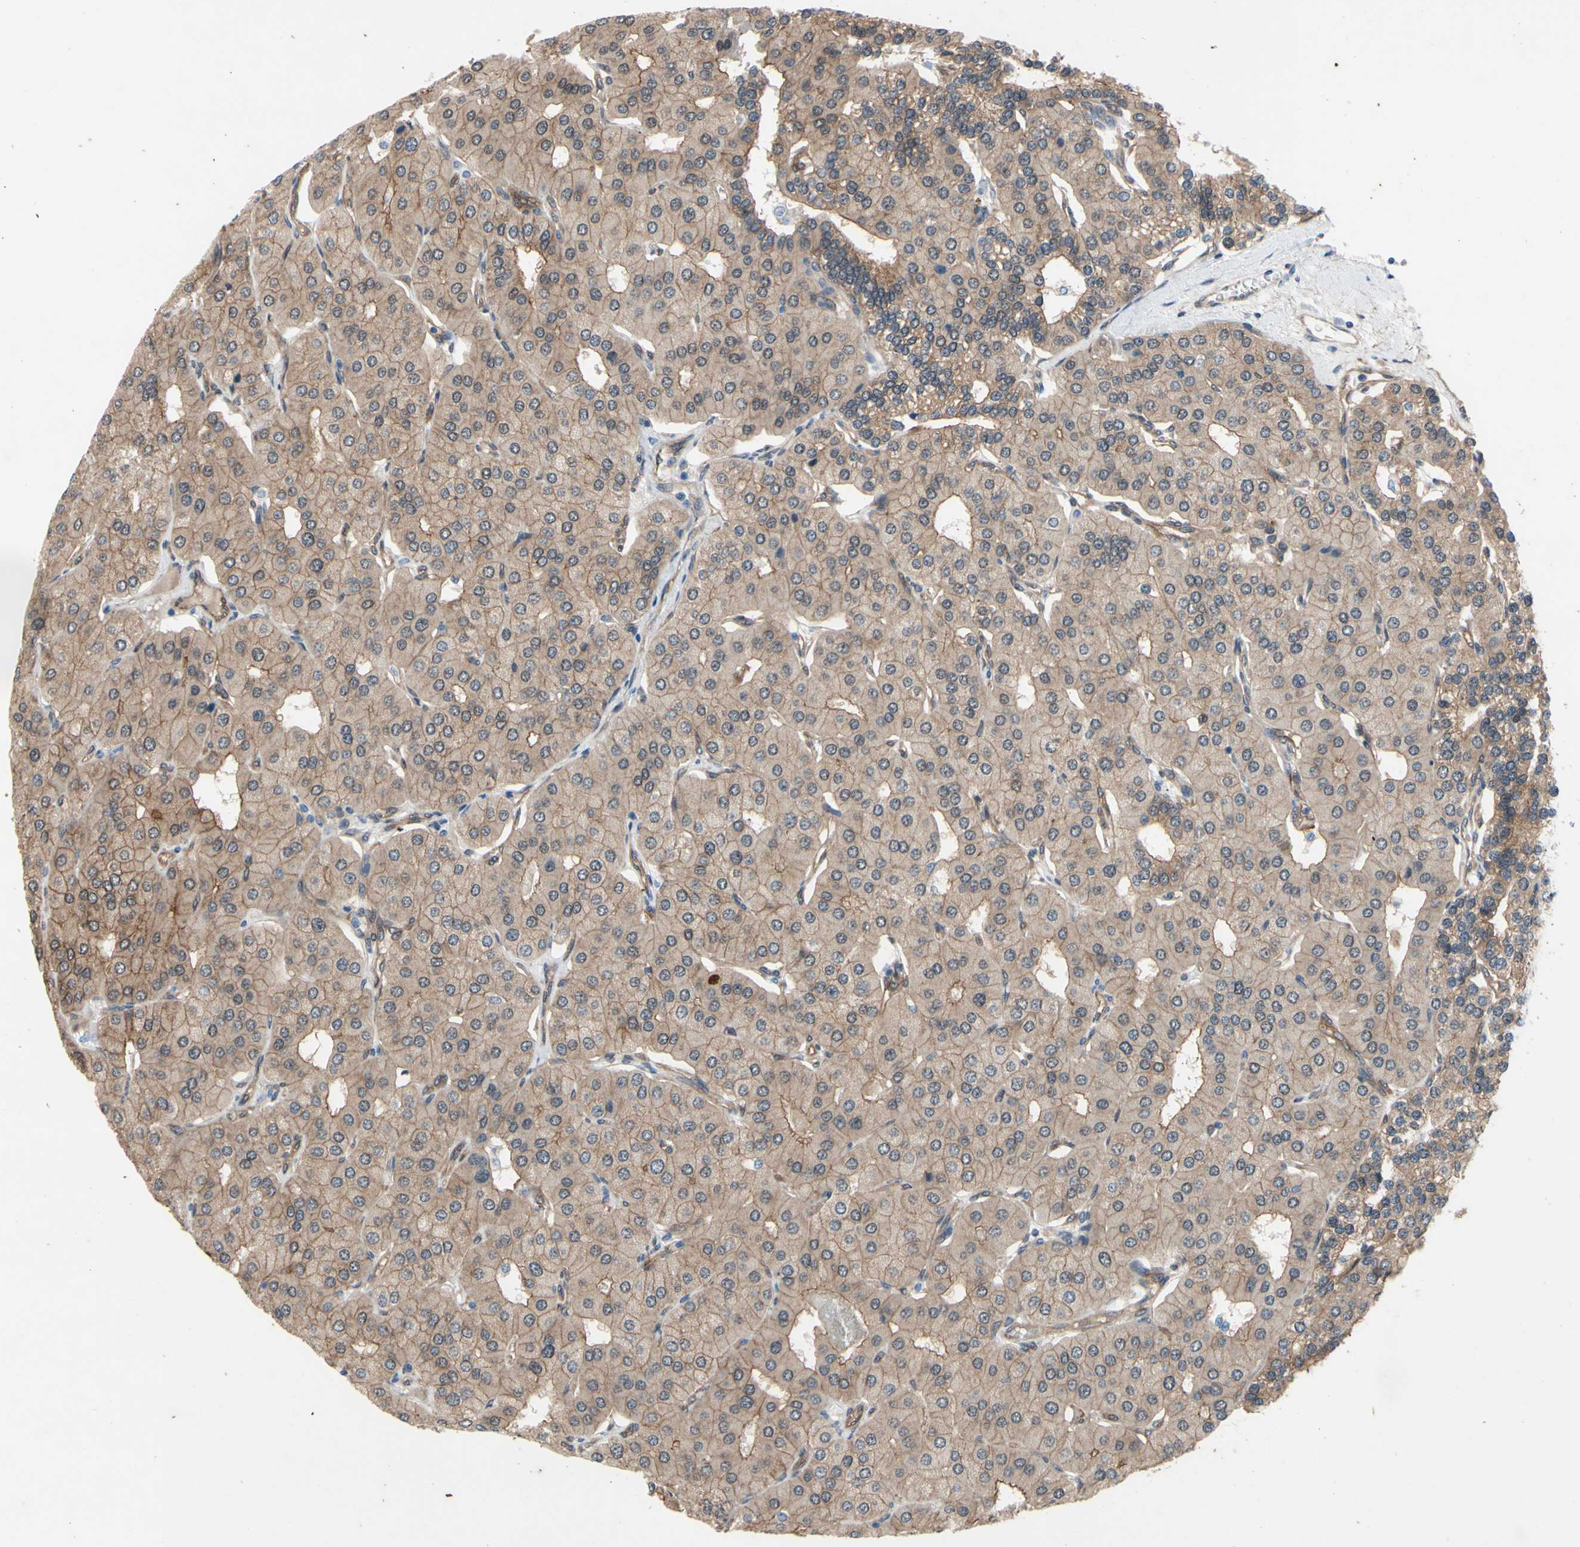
{"staining": {"intensity": "moderate", "quantity": ">75%", "location": "cytoplasmic/membranous"}, "tissue": "parathyroid gland", "cell_type": "Glandular cells", "image_type": "normal", "snomed": [{"axis": "morphology", "description": "Normal tissue, NOS"}, {"axis": "morphology", "description": "Adenoma, NOS"}, {"axis": "topography", "description": "Parathyroid gland"}], "caption": "Immunohistochemical staining of benign human parathyroid gland exhibits medium levels of moderate cytoplasmic/membranous expression in approximately >75% of glandular cells.", "gene": "CTTNBP2", "patient": {"sex": "female", "age": 86}}